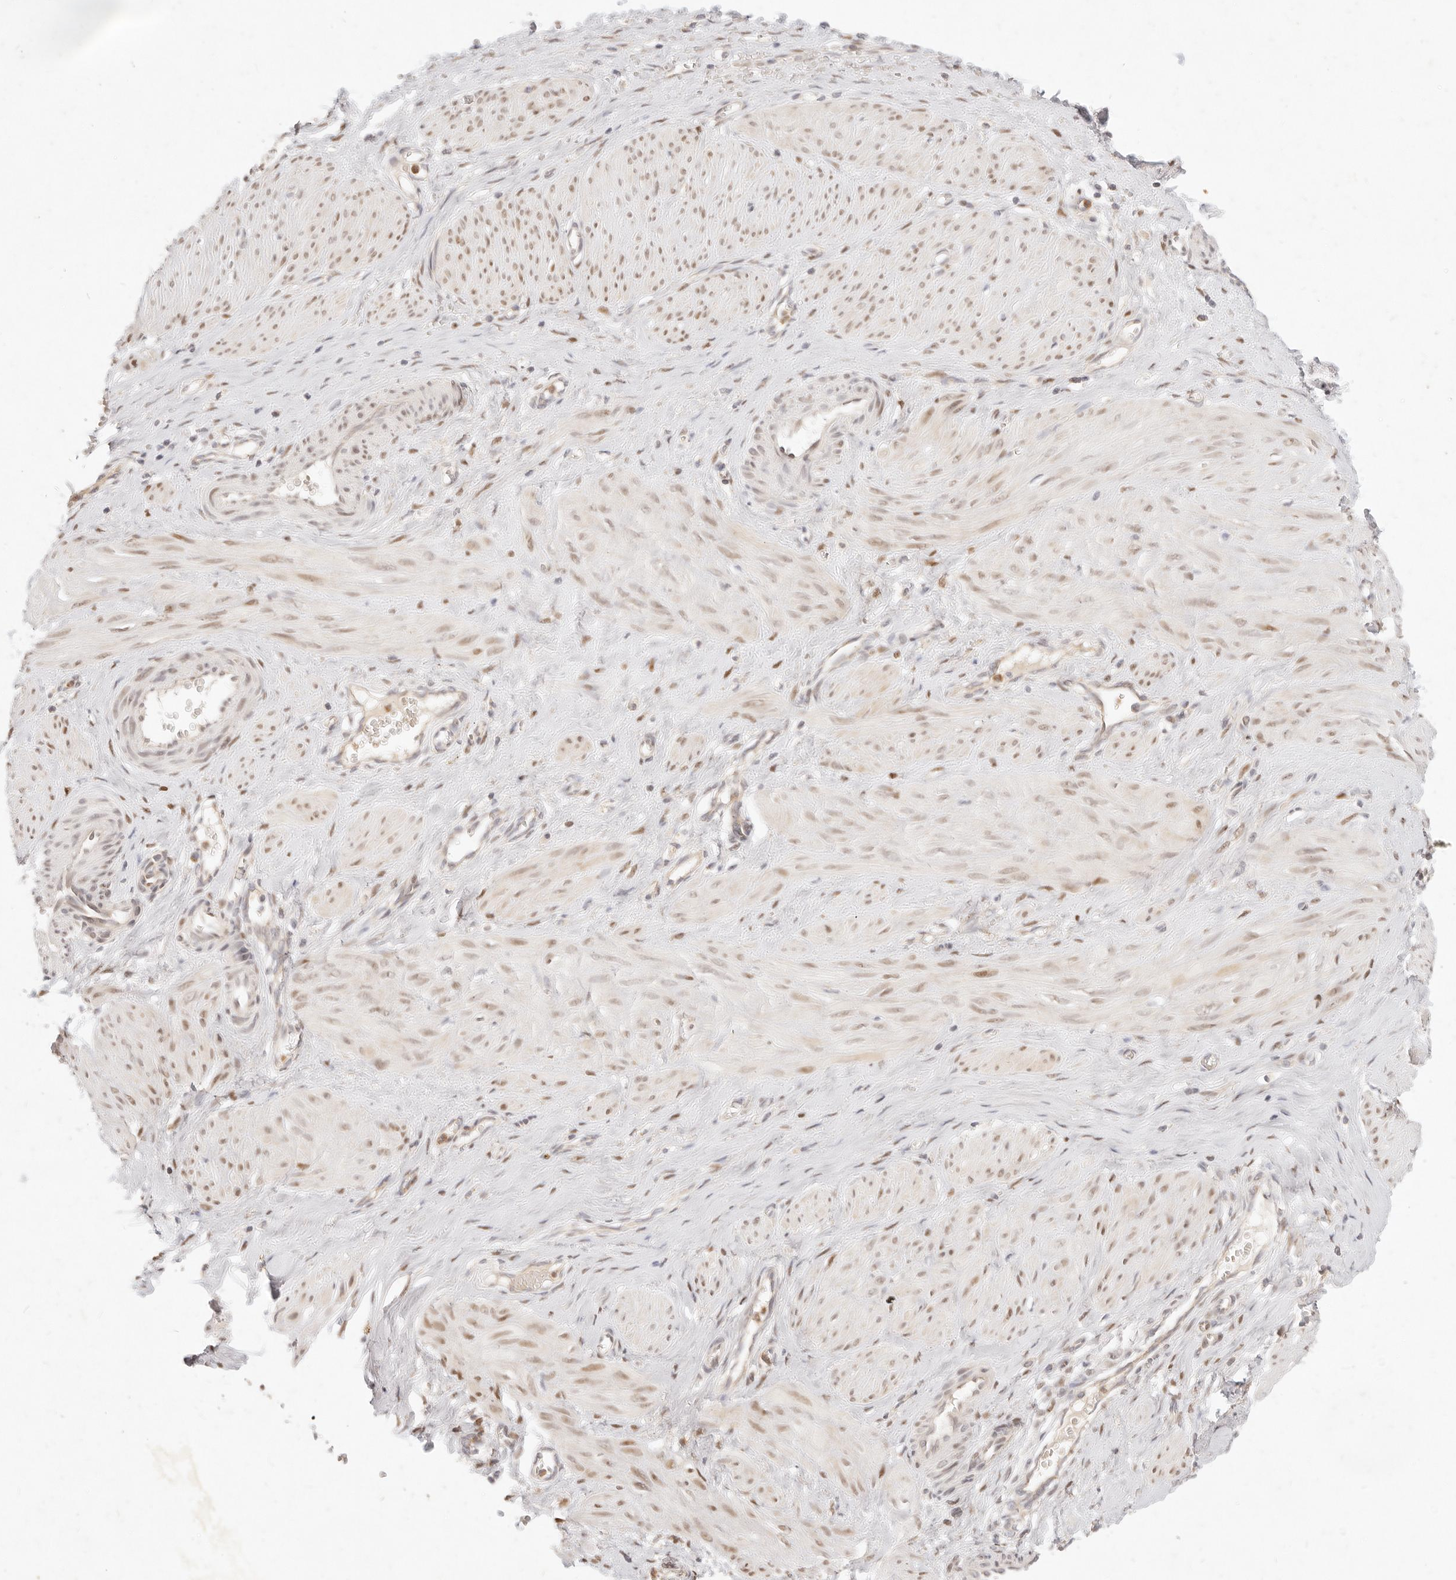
{"staining": {"intensity": "weak", "quantity": ">75%", "location": "nuclear"}, "tissue": "smooth muscle", "cell_type": "Smooth muscle cells", "image_type": "normal", "snomed": [{"axis": "morphology", "description": "Normal tissue, NOS"}, {"axis": "topography", "description": "Endometrium"}], "caption": "The immunohistochemical stain shows weak nuclear positivity in smooth muscle cells of benign smooth muscle.", "gene": "ASCL3", "patient": {"sex": "female", "age": 33}}